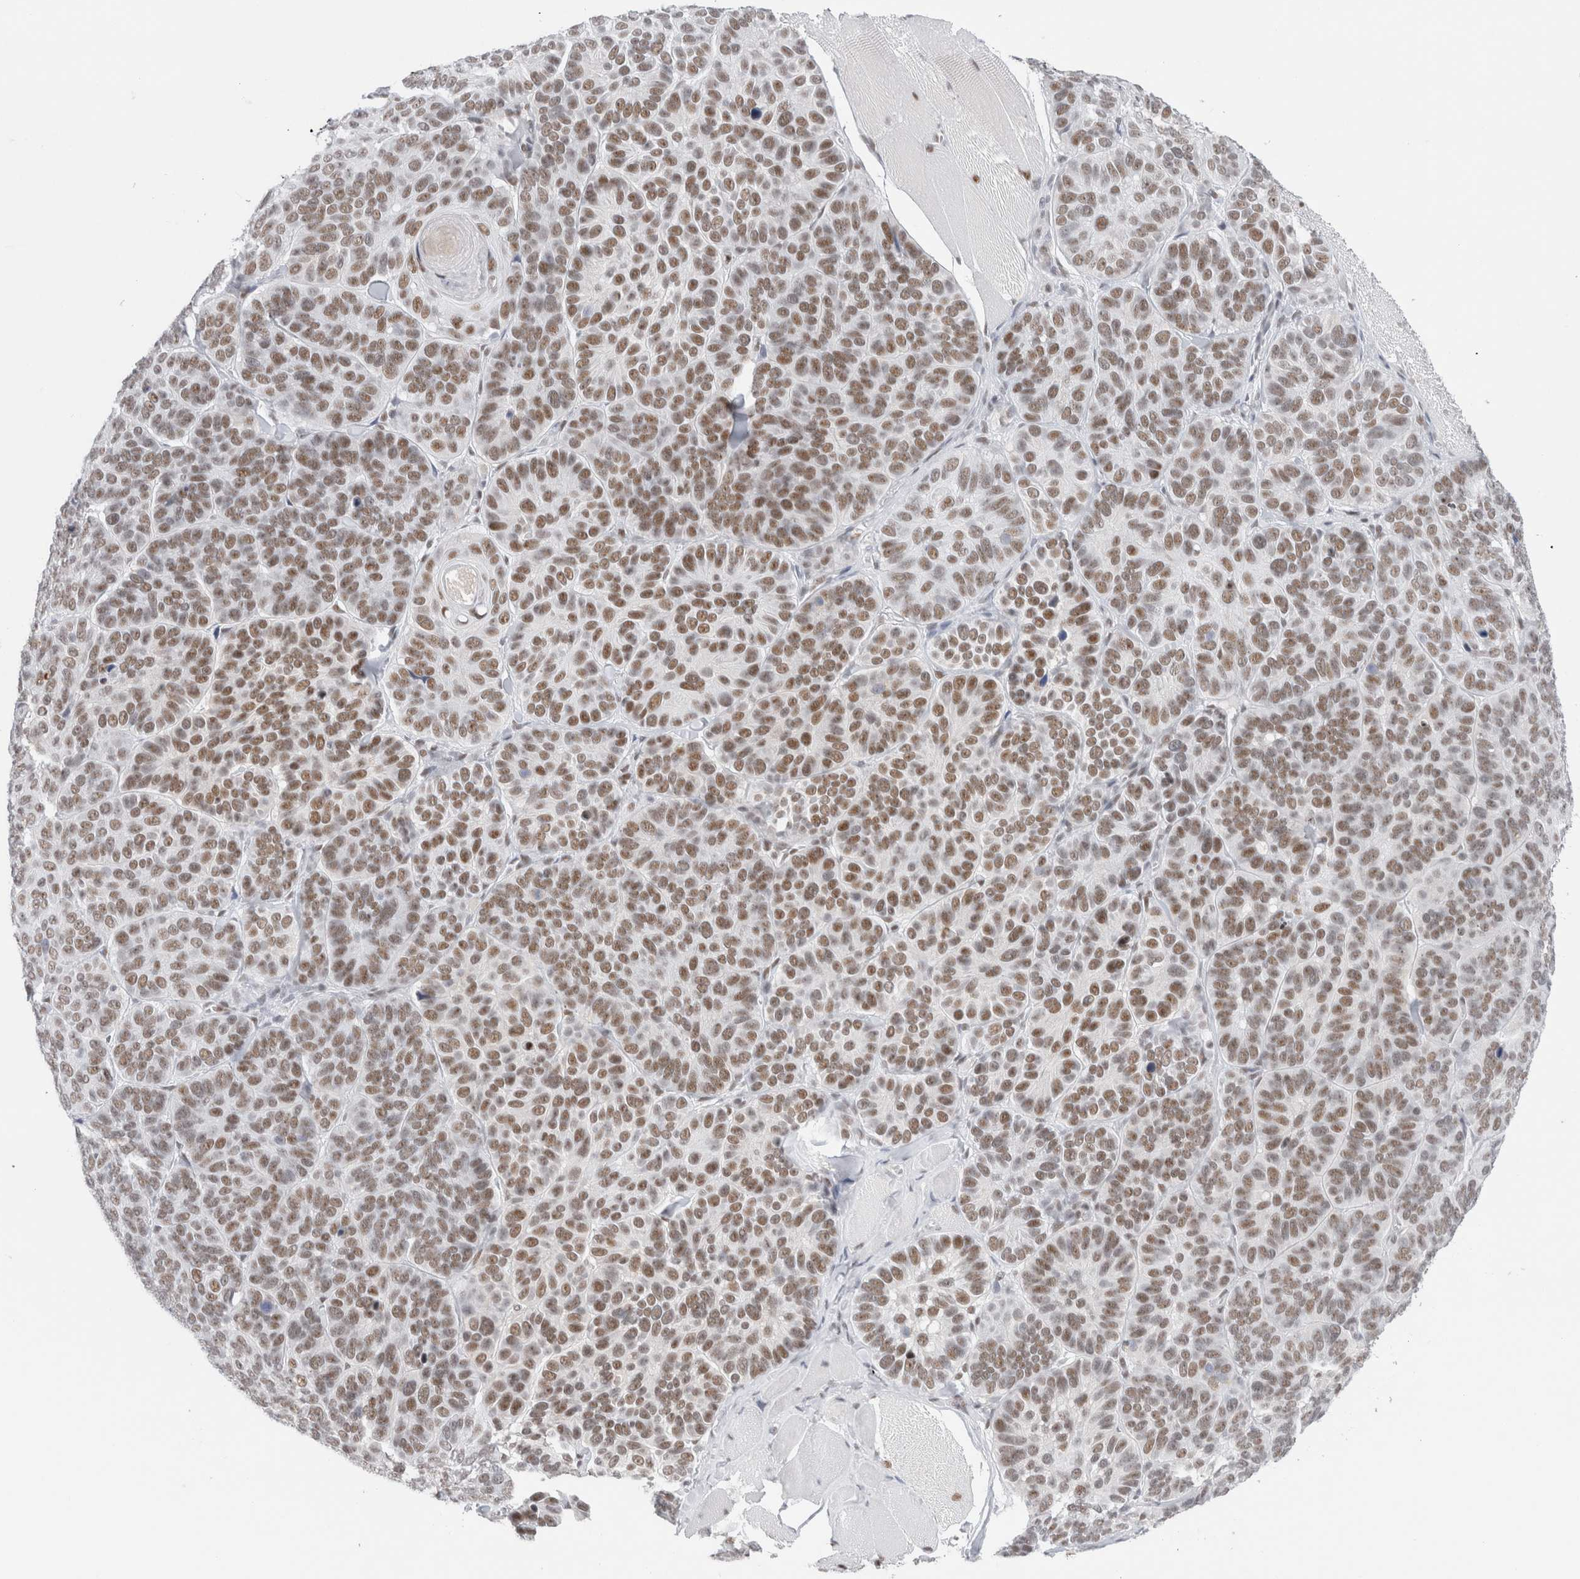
{"staining": {"intensity": "moderate", "quantity": ">75%", "location": "nuclear"}, "tissue": "skin cancer", "cell_type": "Tumor cells", "image_type": "cancer", "snomed": [{"axis": "morphology", "description": "Basal cell carcinoma"}, {"axis": "topography", "description": "Skin"}], "caption": "Immunohistochemical staining of skin cancer exhibits medium levels of moderate nuclear positivity in about >75% of tumor cells.", "gene": "COPS7A", "patient": {"sex": "male", "age": 62}}